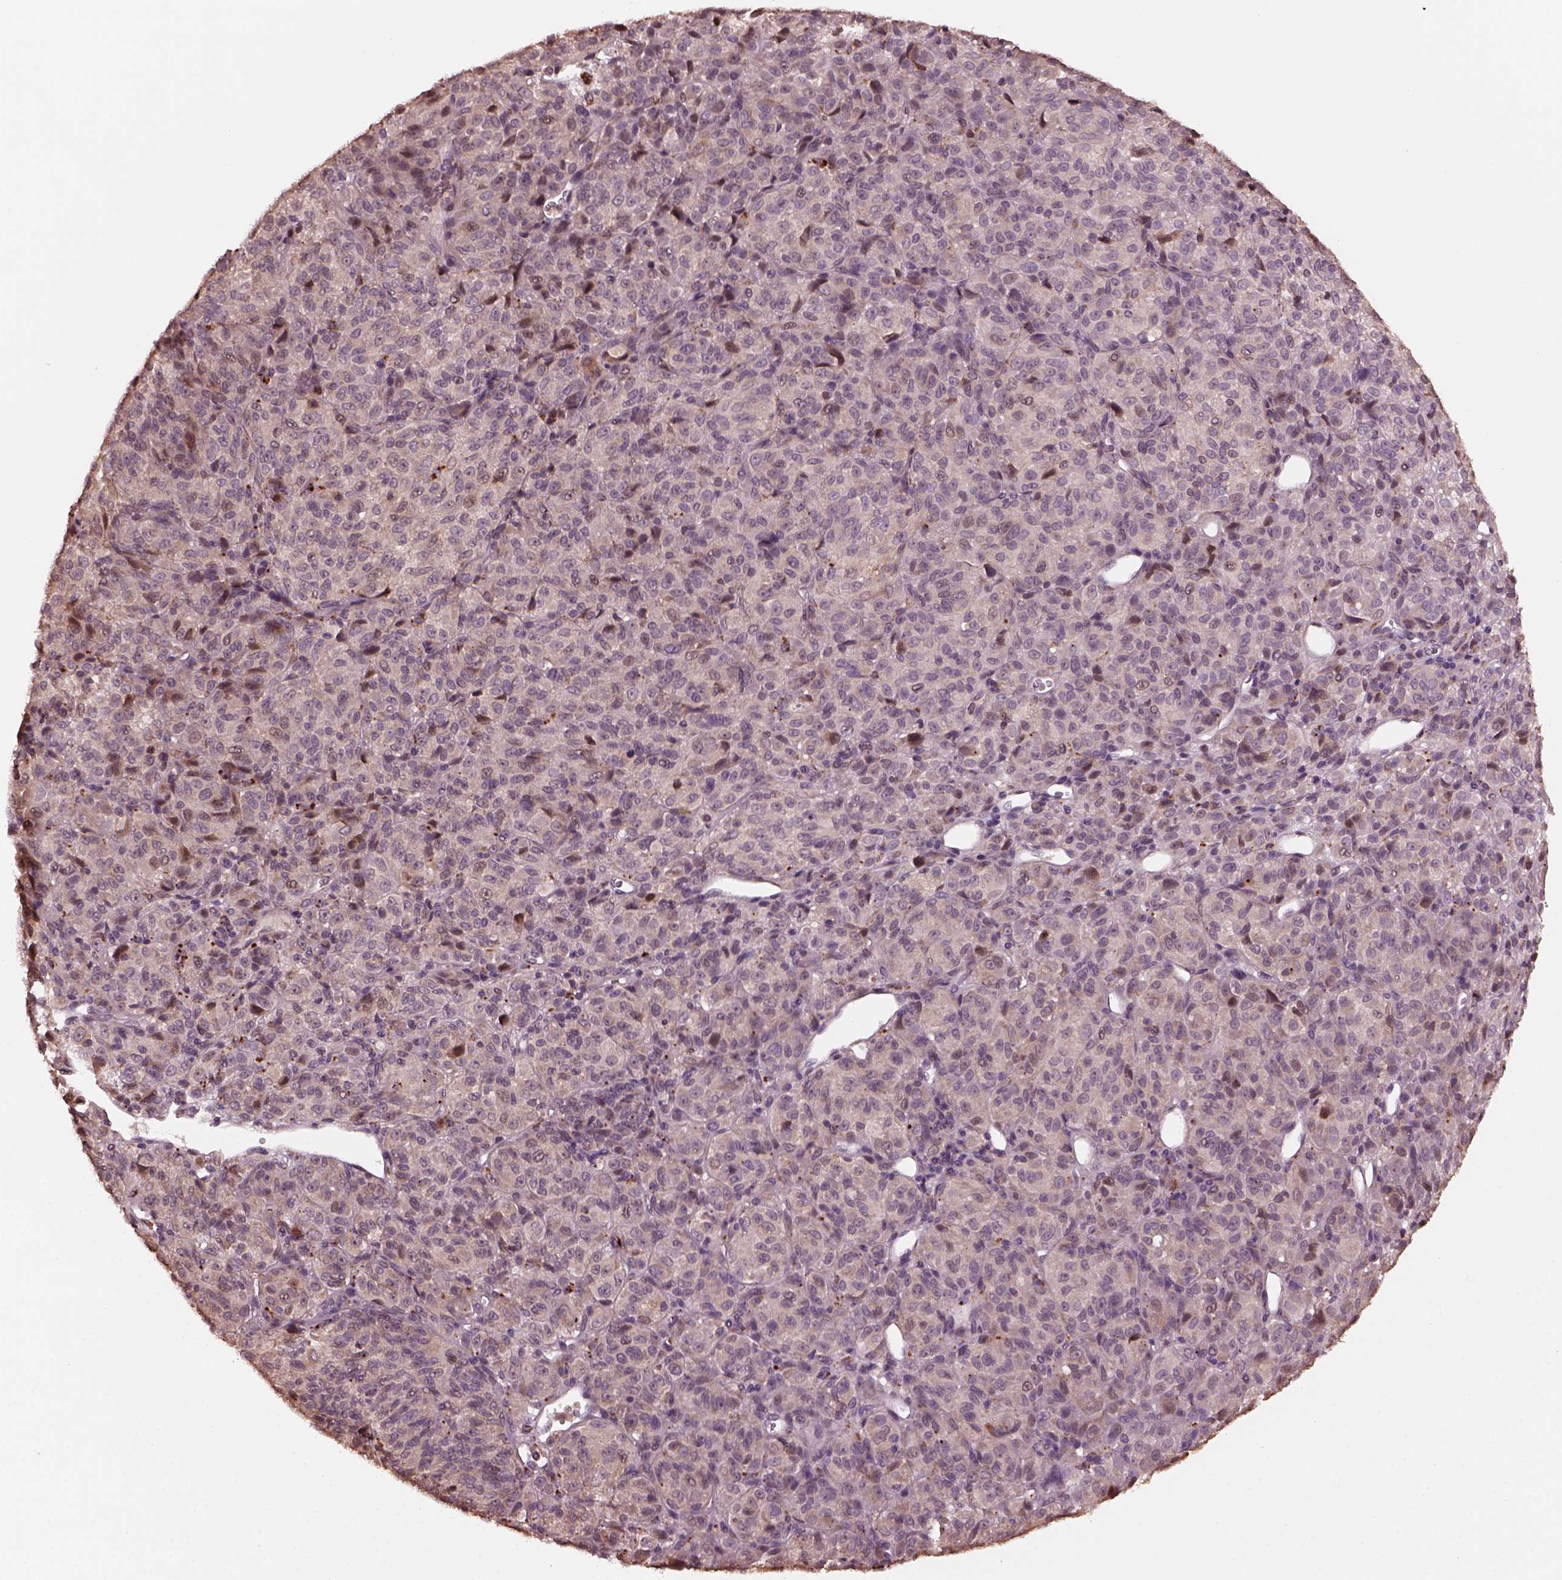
{"staining": {"intensity": "weak", "quantity": "<25%", "location": "cytoplasmic/membranous"}, "tissue": "melanoma", "cell_type": "Tumor cells", "image_type": "cancer", "snomed": [{"axis": "morphology", "description": "Malignant melanoma, Metastatic site"}, {"axis": "topography", "description": "Brain"}], "caption": "Immunohistochemical staining of melanoma shows no significant positivity in tumor cells.", "gene": "RUFY3", "patient": {"sex": "female", "age": 56}}